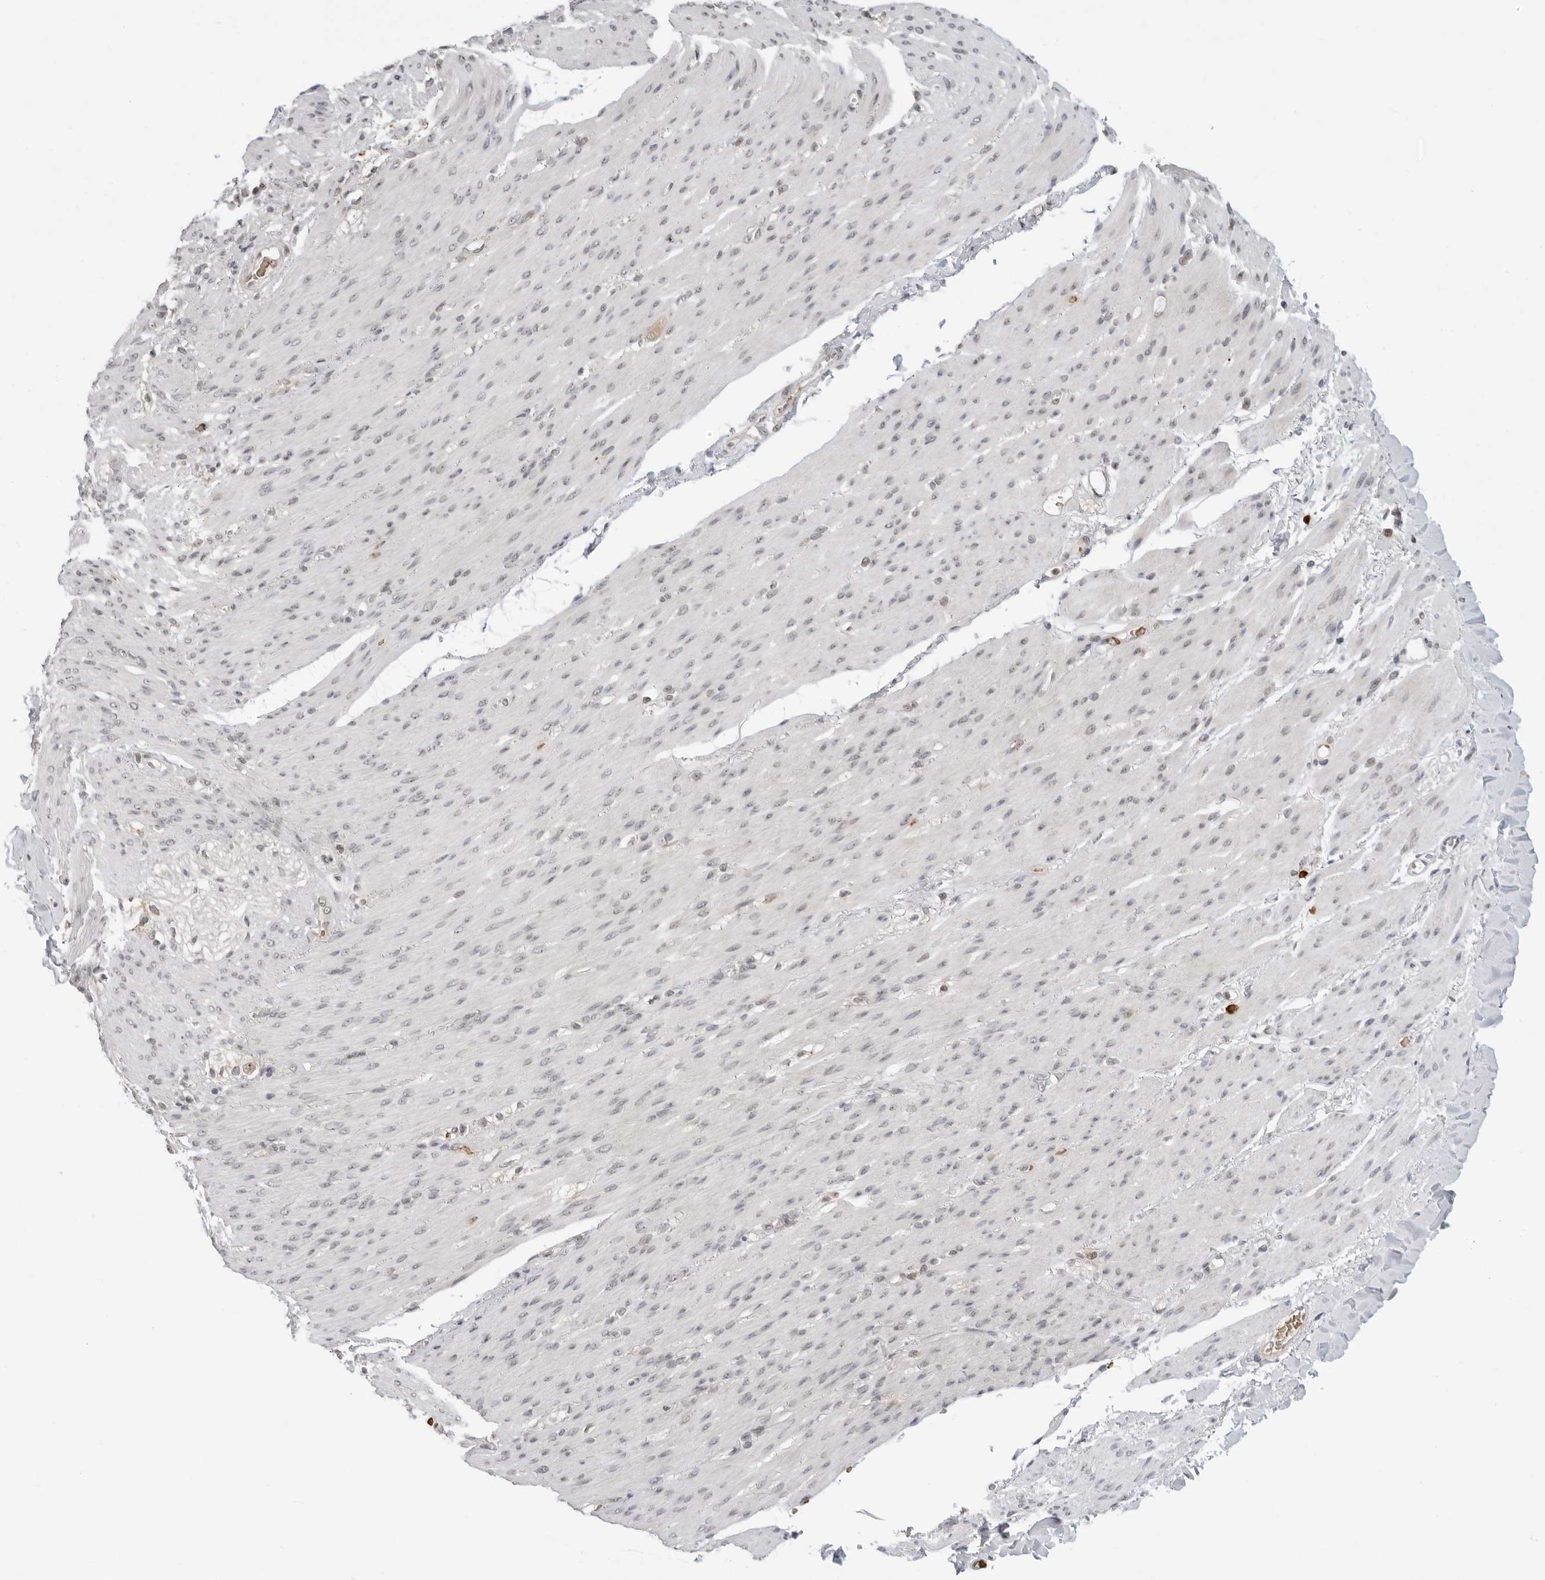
{"staining": {"intensity": "negative", "quantity": "none", "location": "none"}, "tissue": "smooth muscle", "cell_type": "Smooth muscle cells", "image_type": "normal", "snomed": [{"axis": "morphology", "description": "Normal tissue, NOS"}, {"axis": "topography", "description": "Colon"}, {"axis": "topography", "description": "Peripheral nerve tissue"}], "caption": "There is no significant staining in smooth muscle cells of smooth muscle. The staining is performed using DAB brown chromogen with nuclei counter-stained in using hematoxylin.", "gene": "SUGCT", "patient": {"sex": "female", "age": 61}}